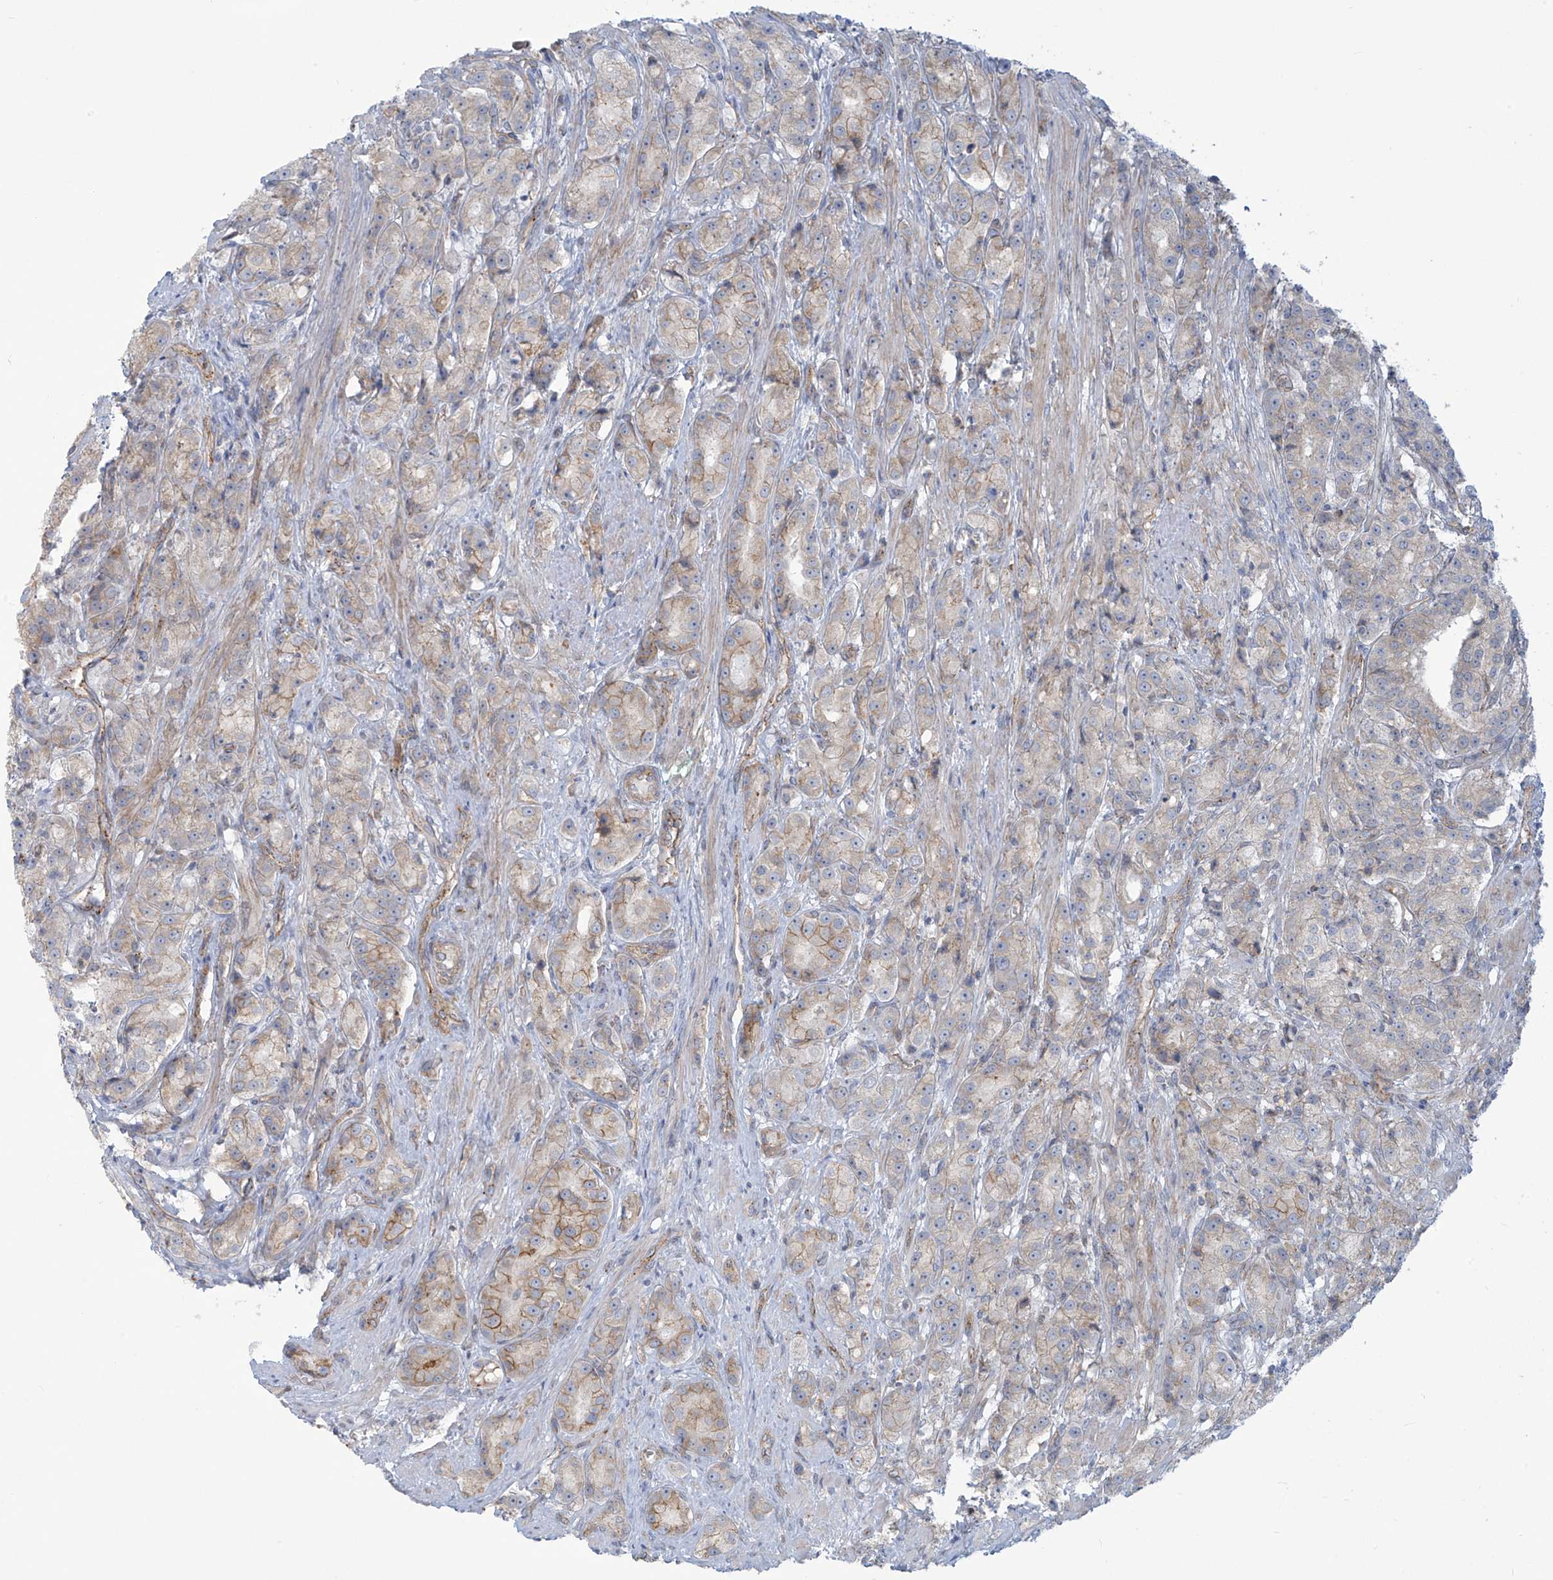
{"staining": {"intensity": "weak", "quantity": "<25%", "location": "cytoplasmic/membranous"}, "tissue": "prostate cancer", "cell_type": "Tumor cells", "image_type": "cancer", "snomed": [{"axis": "morphology", "description": "Adenocarcinoma, High grade"}, {"axis": "topography", "description": "Prostate"}], "caption": "Prostate cancer (adenocarcinoma (high-grade)) was stained to show a protein in brown. There is no significant staining in tumor cells.", "gene": "LZTS3", "patient": {"sex": "male", "age": 60}}